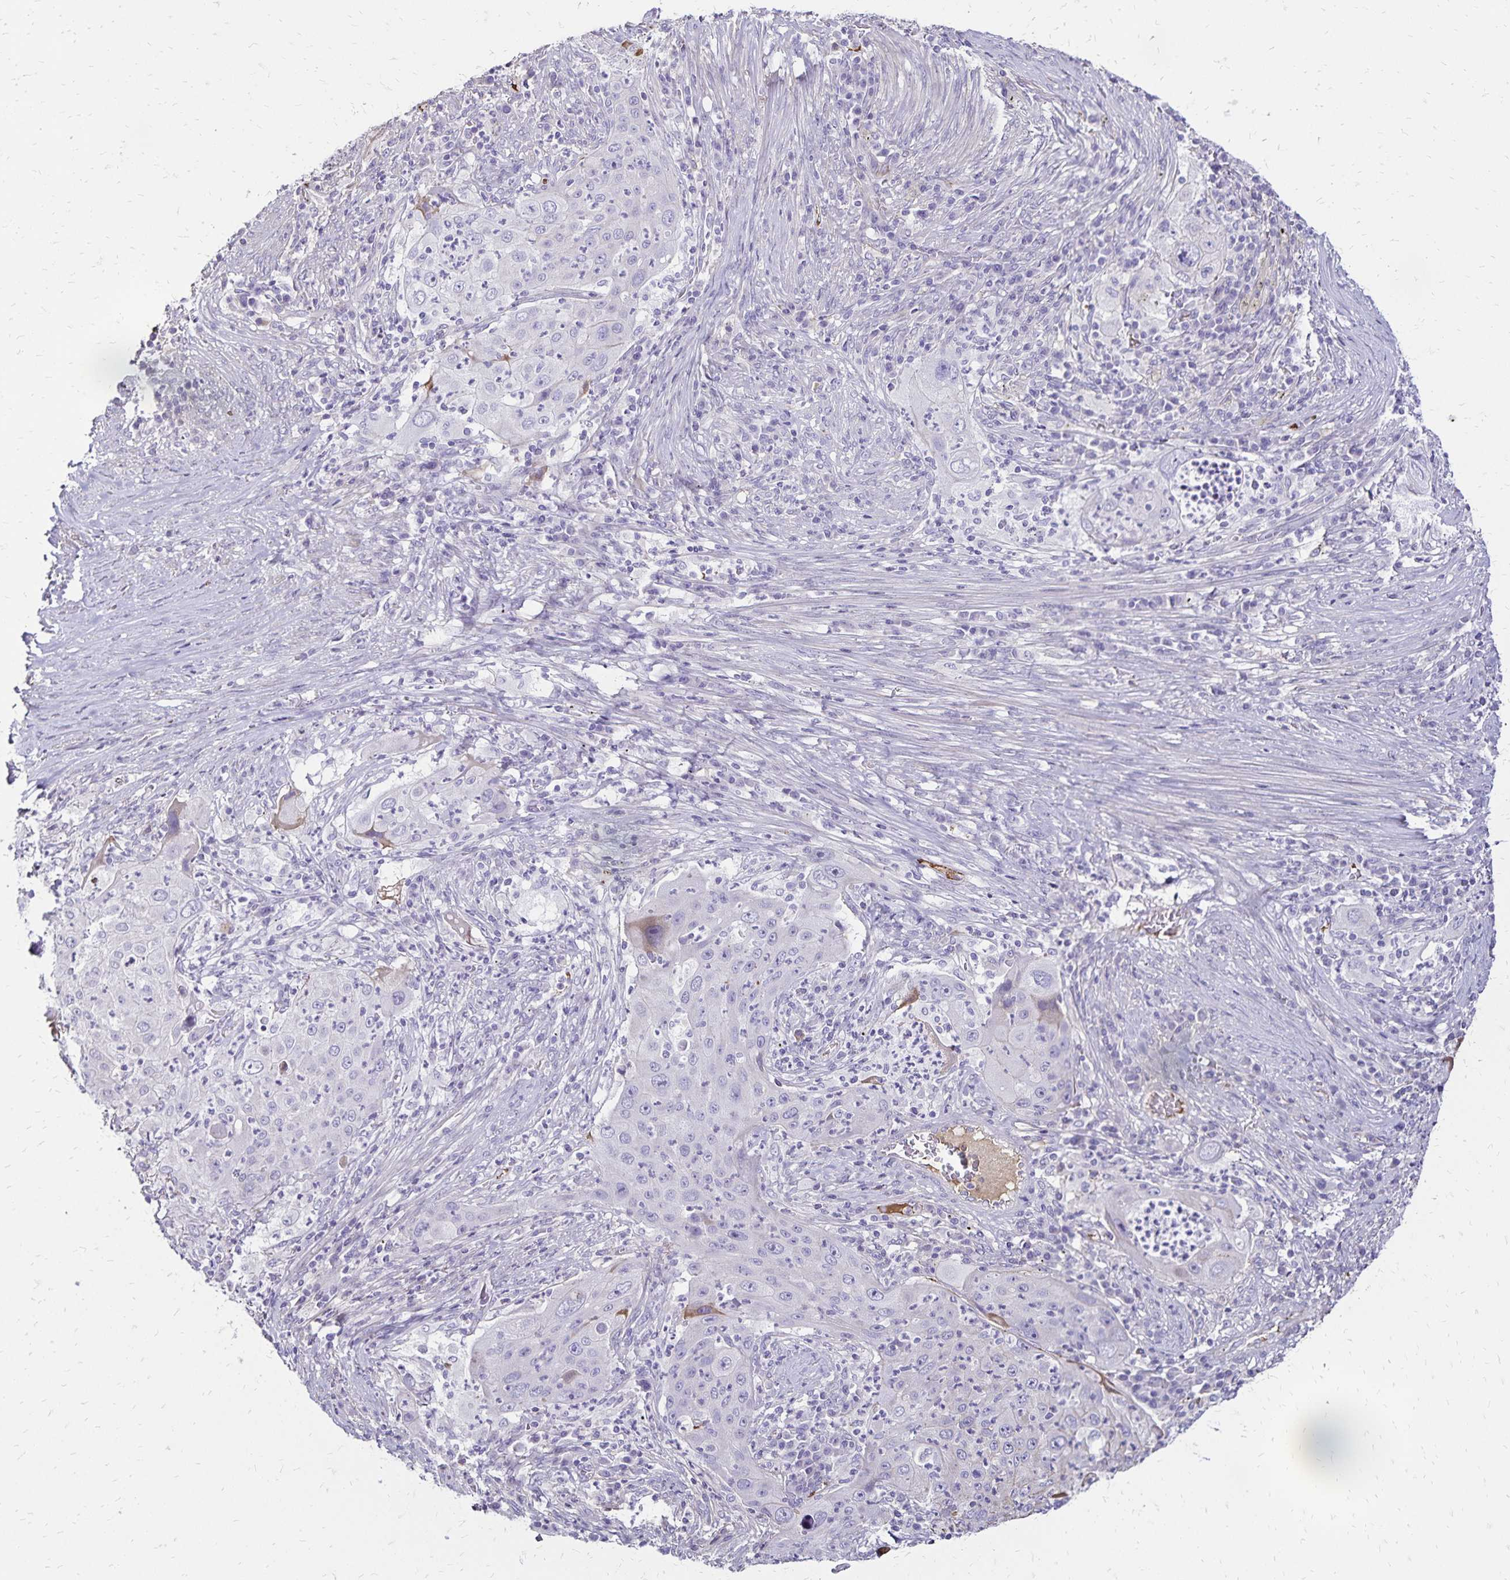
{"staining": {"intensity": "negative", "quantity": "none", "location": "none"}, "tissue": "lung cancer", "cell_type": "Tumor cells", "image_type": "cancer", "snomed": [{"axis": "morphology", "description": "Squamous cell carcinoma, NOS"}, {"axis": "topography", "description": "Lung"}], "caption": "Squamous cell carcinoma (lung) stained for a protein using immunohistochemistry exhibits no positivity tumor cells.", "gene": "KISS1", "patient": {"sex": "female", "age": 59}}